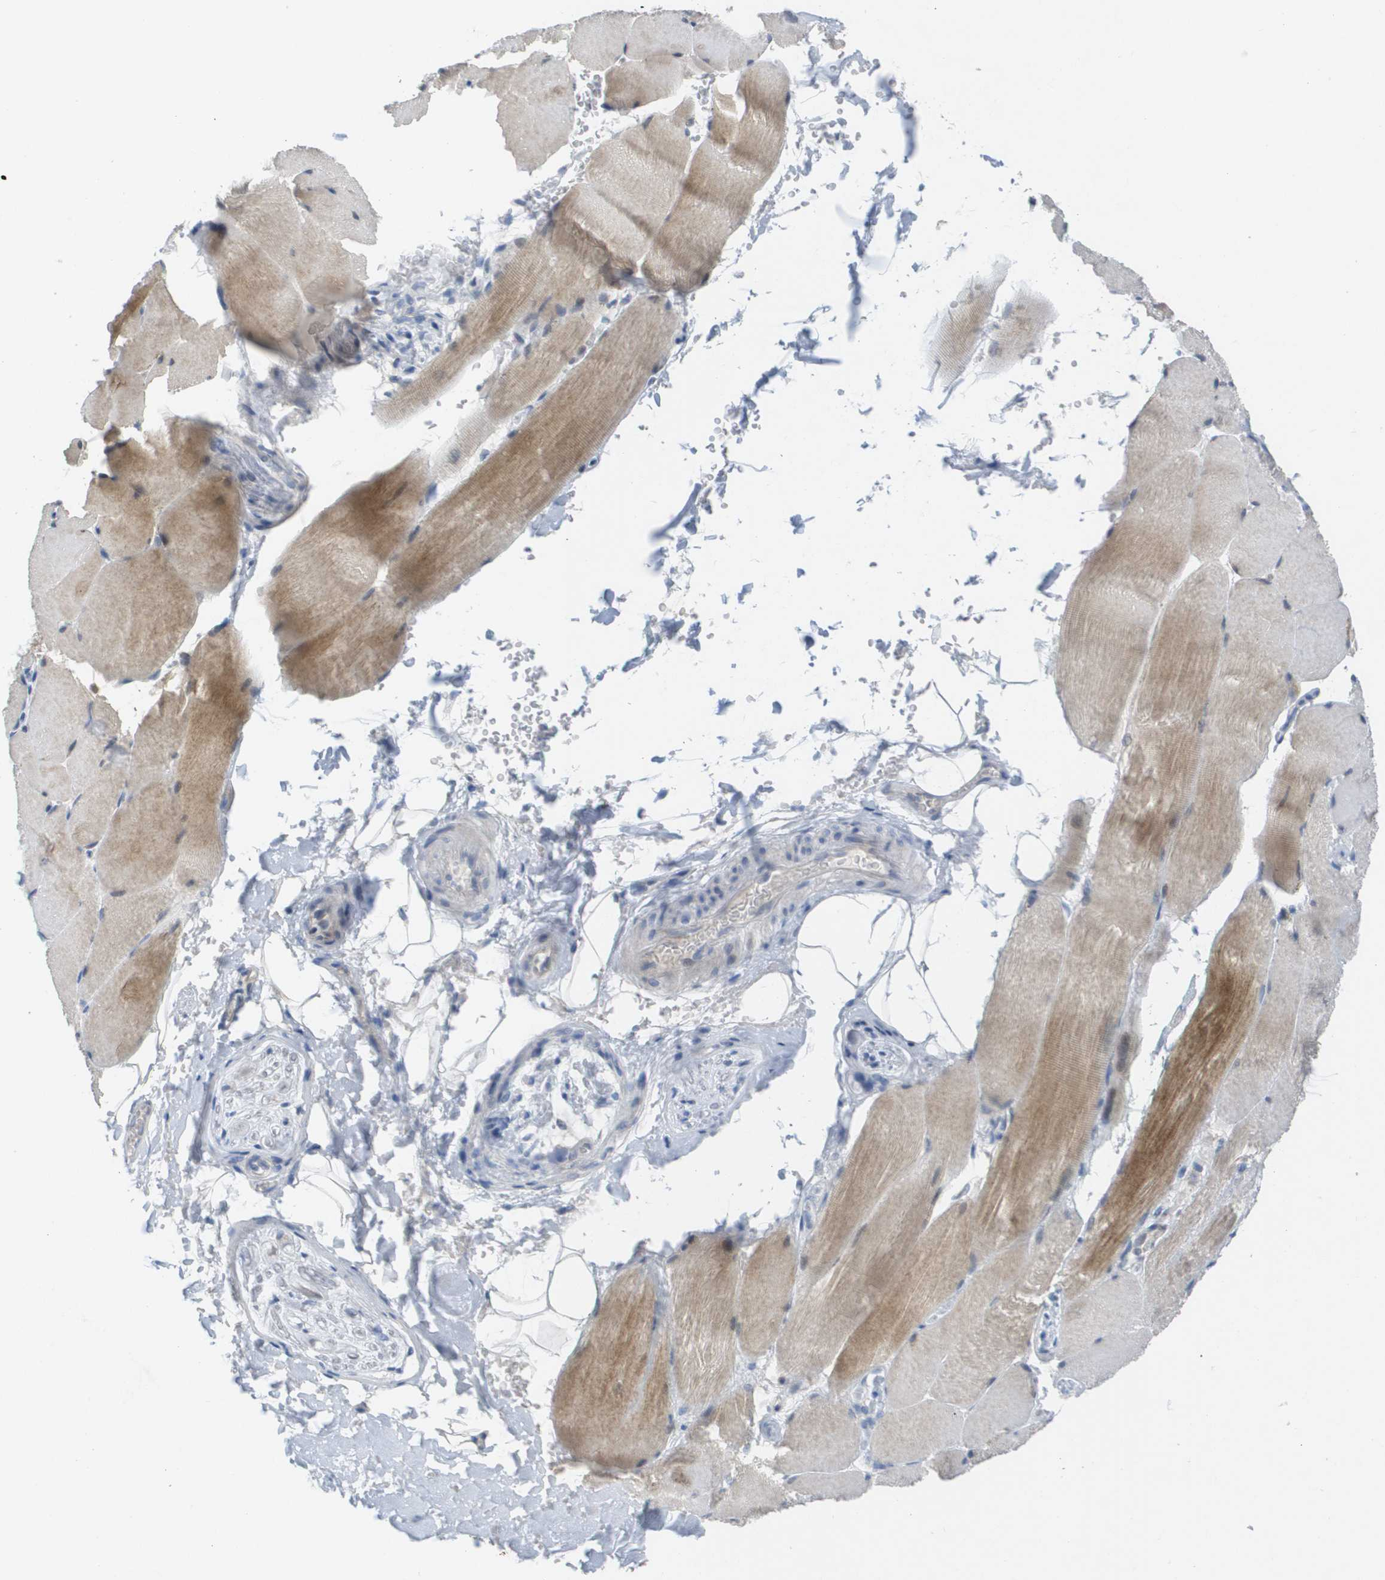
{"staining": {"intensity": "moderate", "quantity": "25%-75%", "location": "cytoplasmic/membranous"}, "tissue": "skeletal muscle", "cell_type": "Myocytes", "image_type": "normal", "snomed": [{"axis": "morphology", "description": "Normal tissue, NOS"}, {"axis": "topography", "description": "Skin"}, {"axis": "topography", "description": "Skeletal muscle"}], "caption": "Protein expression analysis of normal human skeletal muscle reveals moderate cytoplasmic/membranous staining in approximately 25%-75% of myocytes. (Brightfield microscopy of DAB IHC at high magnification).", "gene": "PDE4A", "patient": {"sex": "male", "age": 83}}